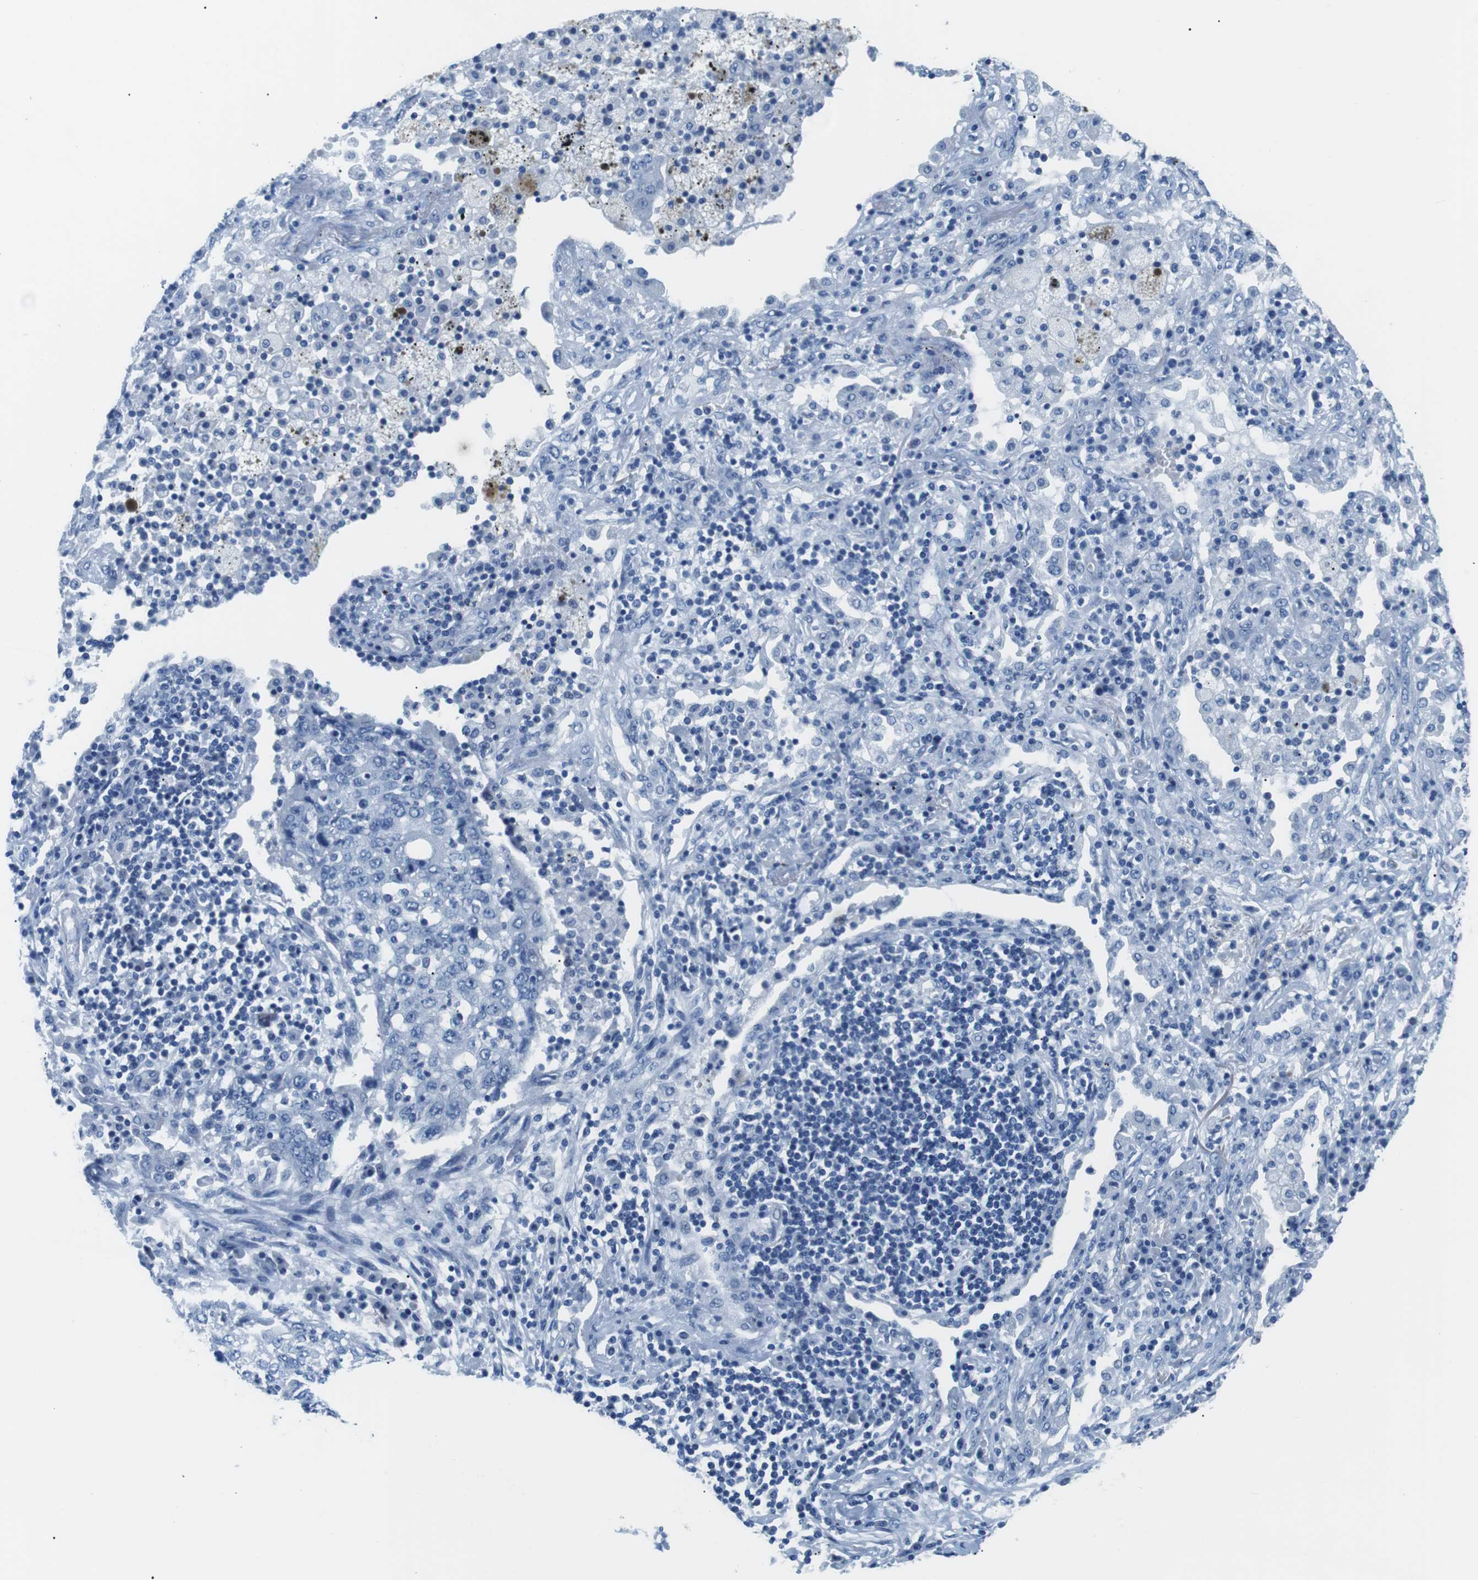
{"staining": {"intensity": "negative", "quantity": "none", "location": "none"}, "tissue": "lung cancer", "cell_type": "Tumor cells", "image_type": "cancer", "snomed": [{"axis": "morphology", "description": "Squamous cell carcinoma, NOS"}, {"axis": "topography", "description": "Lung"}], "caption": "There is no significant positivity in tumor cells of lung cancer. (DAB IHC, high magnification).", "gene": "MUC2", "patient": {"sex": "female", "age": 63}}